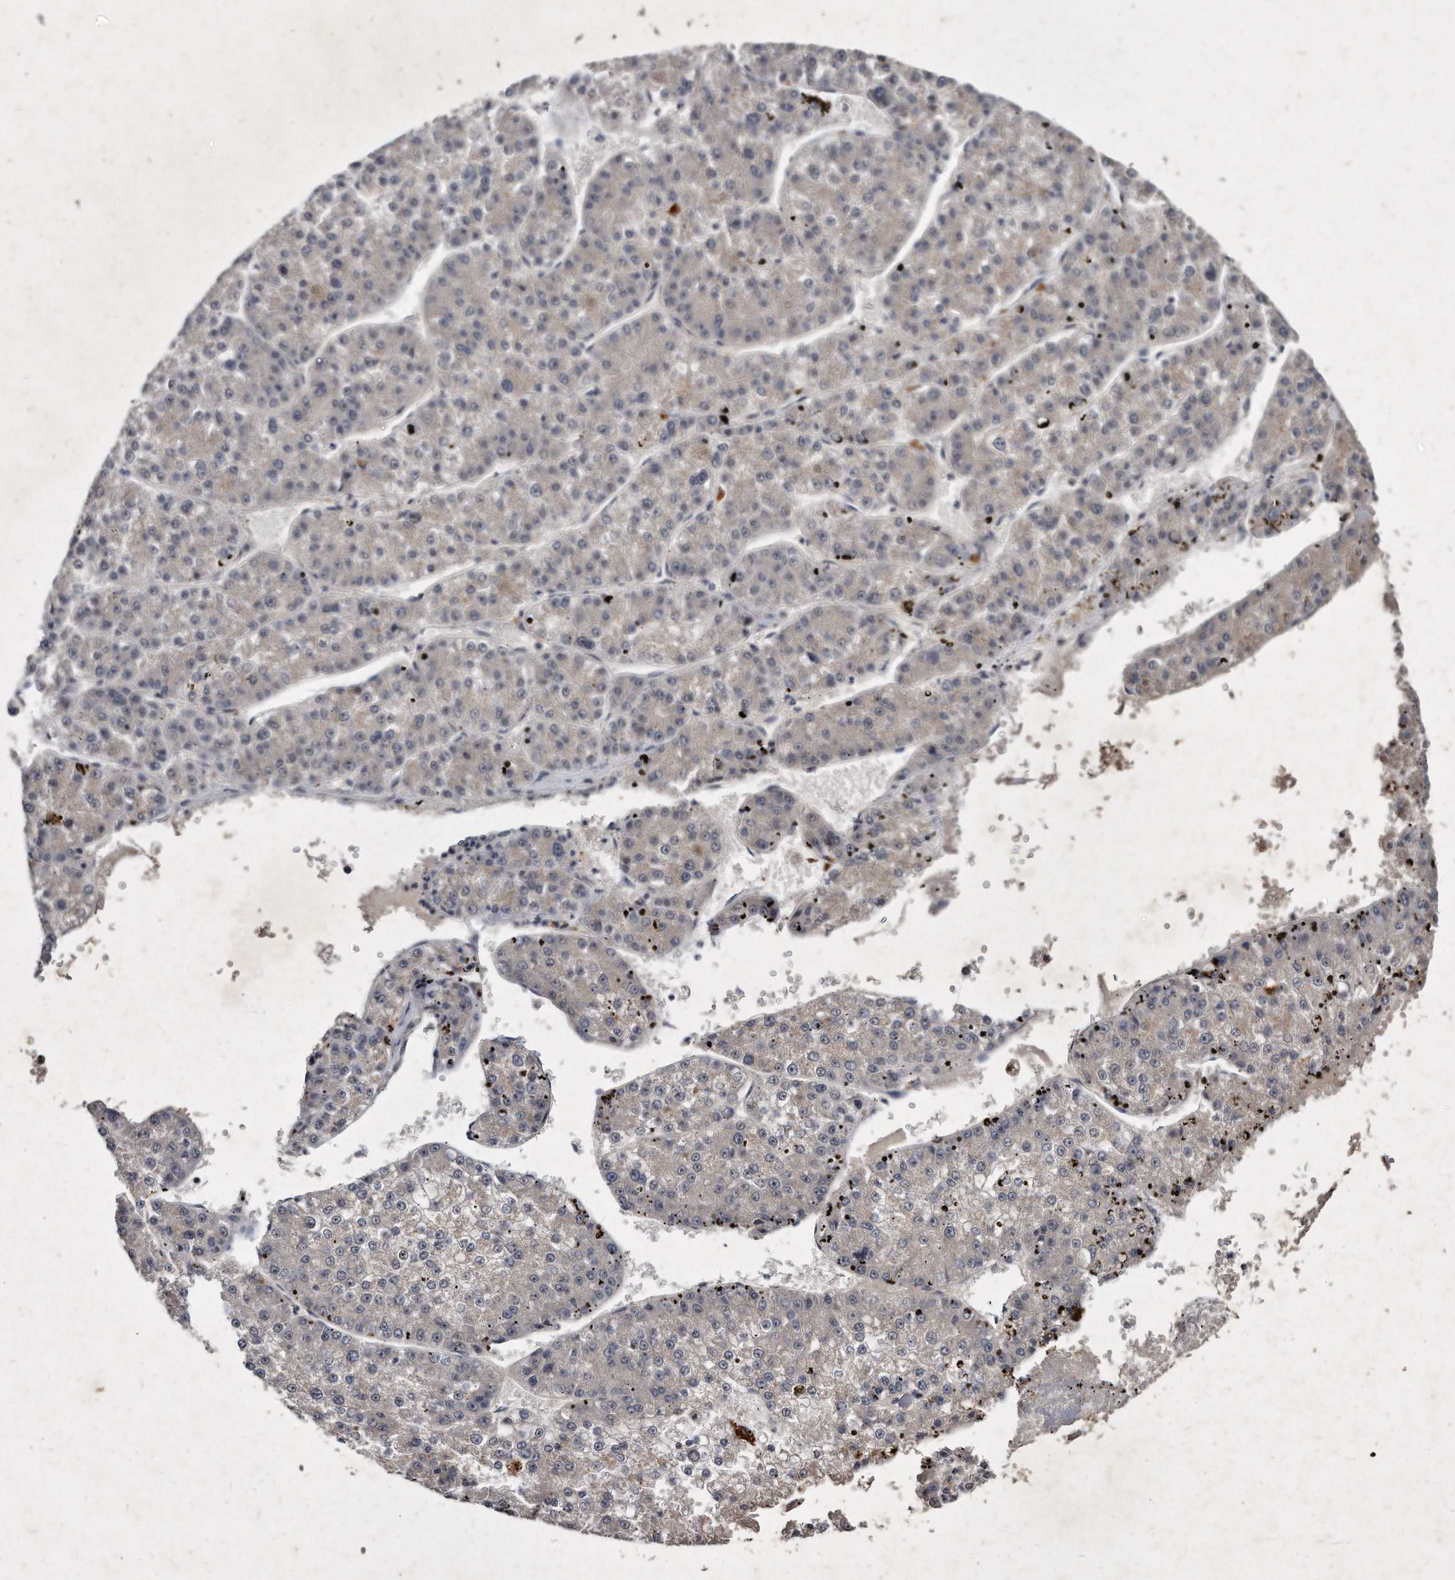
{"staining": {"intensity": "negative", "quantity": "none", "location": "none"}, "tissue": "liver cancer", "cell_type": "Tumor cells", "image_type": "cancer", "snomed": [{"axis": "morphology", "description": "Carcinoma, Hepatocellular, NOS"}, {"axis": "topography", "description": "Liver"}], "caption": "The micrograph demonstrates no staining of tumor cells in liver cancer.", "gene": "KLHDC3", "patient": {"sex": "female", "age": 73}}